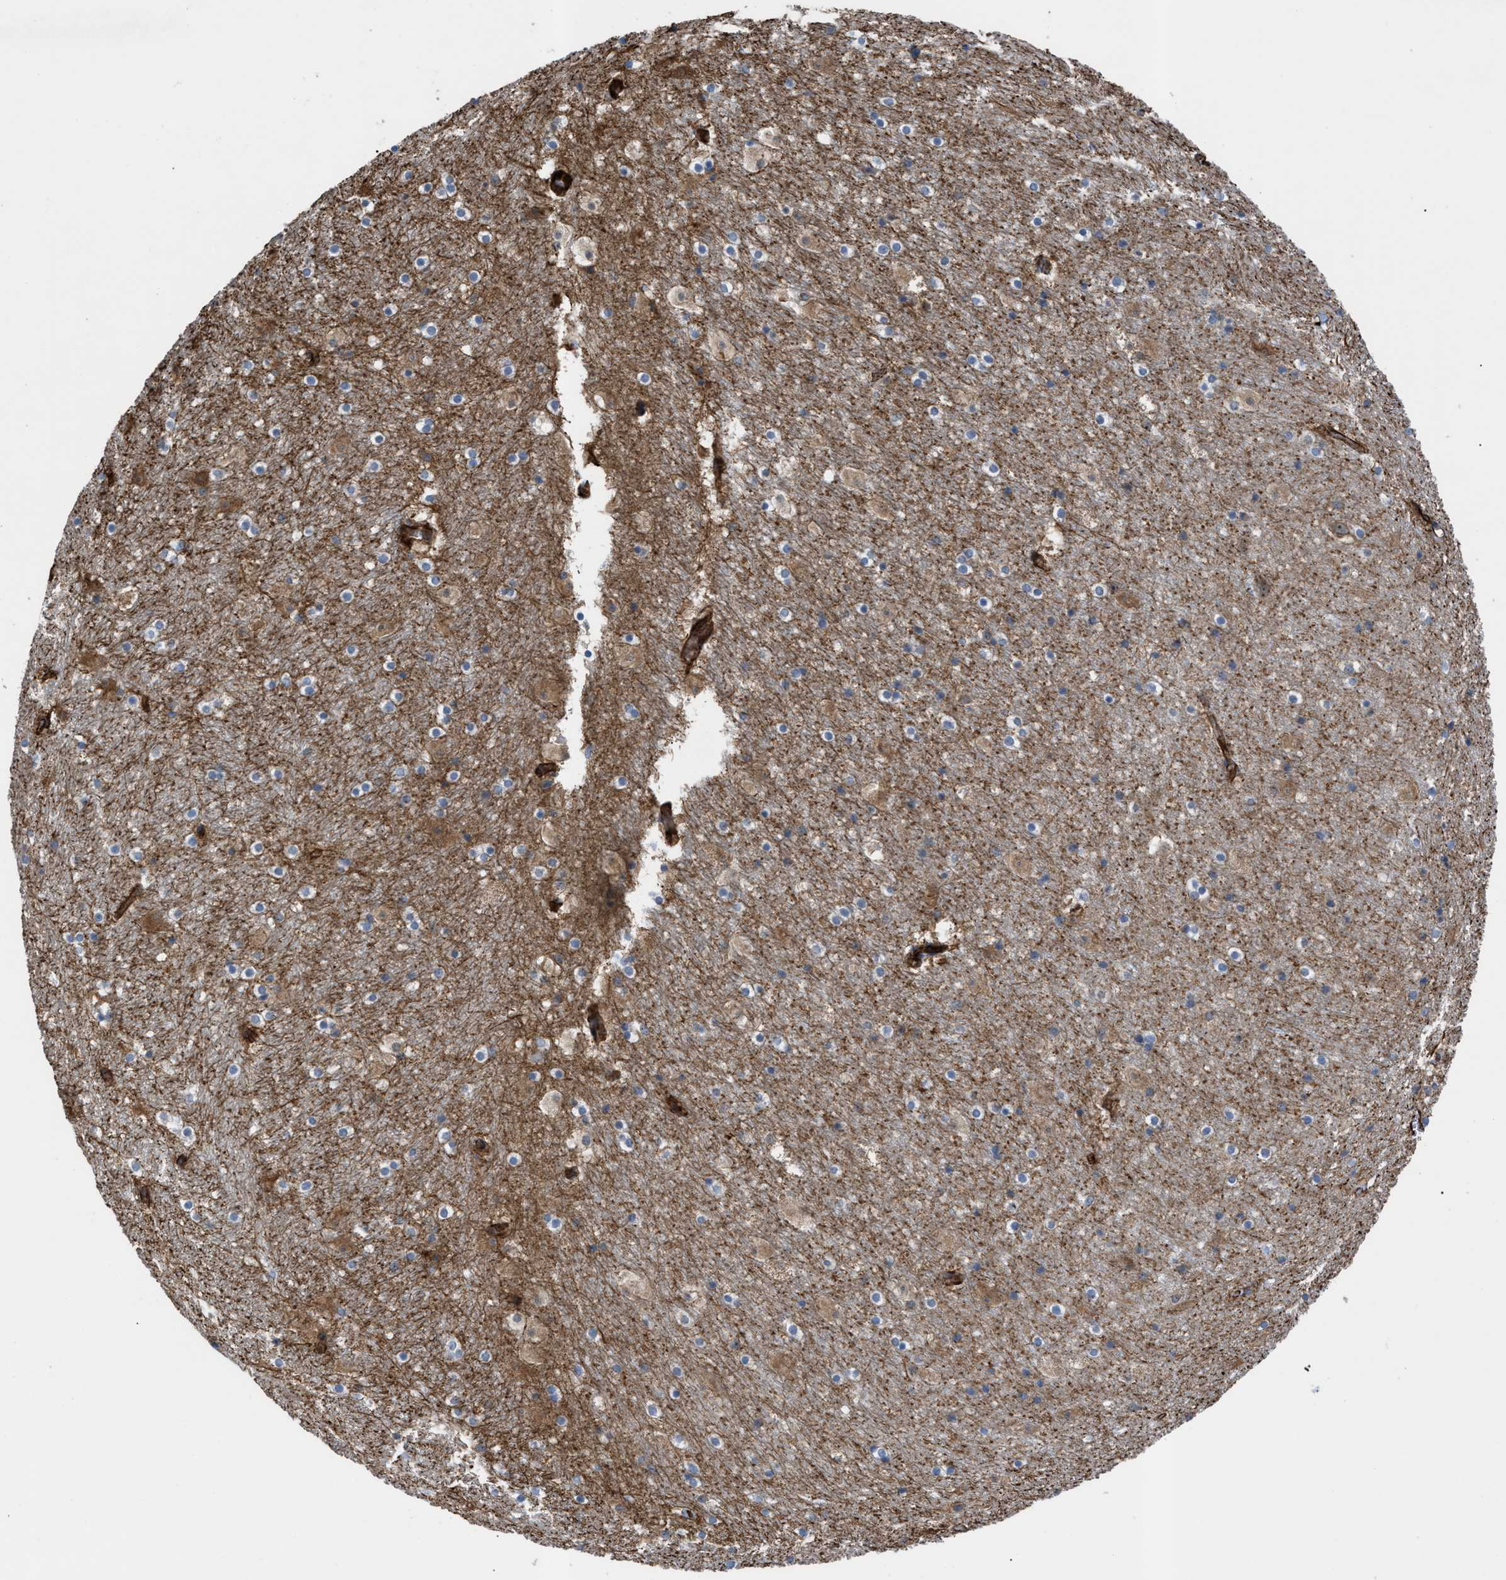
{"staining": {"intensity": "weak", "quantity": "<25%", "location": "cytoplasmic/membranous"}, "tissue": "hippocampus", "cell_type": "Glial cells", "image_type": "normal", "snomed": [{"axis": "morphology", "description": "Normal tissue, NOS"}, {"axis": "topography", "description": "Hippocampus"}], "caption": "IHC micrograph of unremarkable hippocampus: hippocampus stained with DAB (3,3'-diaminobenzidine) reveals no significant protein expression in glial cells.", "gene": "PTPRE", "patient": {"sex": "male", "age": 45}}